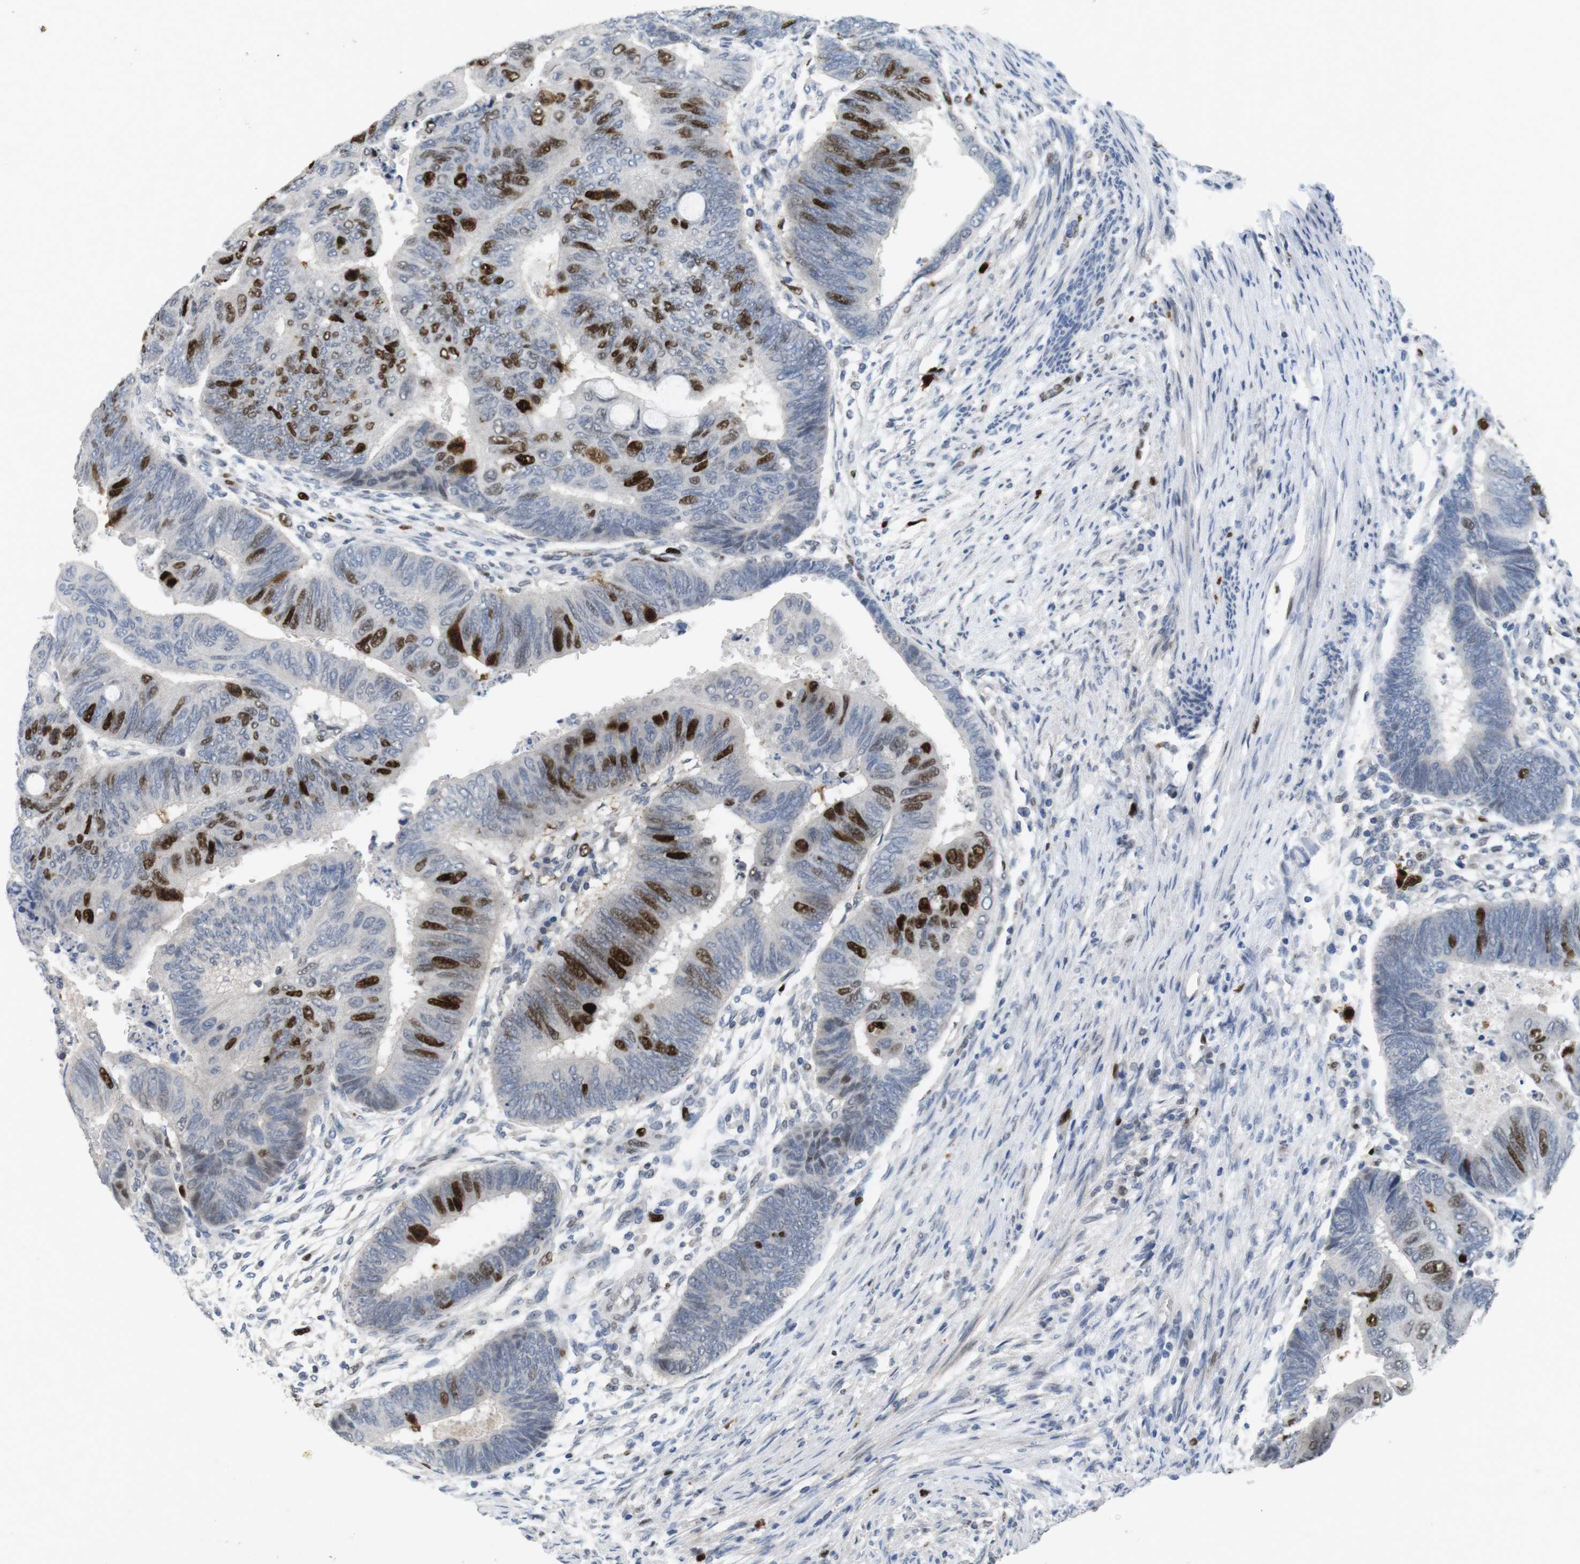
{"staining": {"intensity": "strong", "quantity": "25%-75%", "location": "nuclear"}, "tissue": "colorectal cancer", "cell_type": "Tumor cells", "image_type": "cancer", "snomed": [{"axis": "morphology", "description": "Normal tissue, NOS"}, {"axis": "morphology", "description": "Adenocarcinoma, NOS"}, {"axis": "topography", "description": "Rectum"}, {"axis": "topography", "description": "Peripheral nerve tissue"}], "caption": "IHC of human colorectal cancer (adenocarcinoma) shows high levels of strong nuclear expression in approximately 25%-75% of tumor cells.", "gene": "KPNA2", "patient": {"sex": "male", "age": 92}}